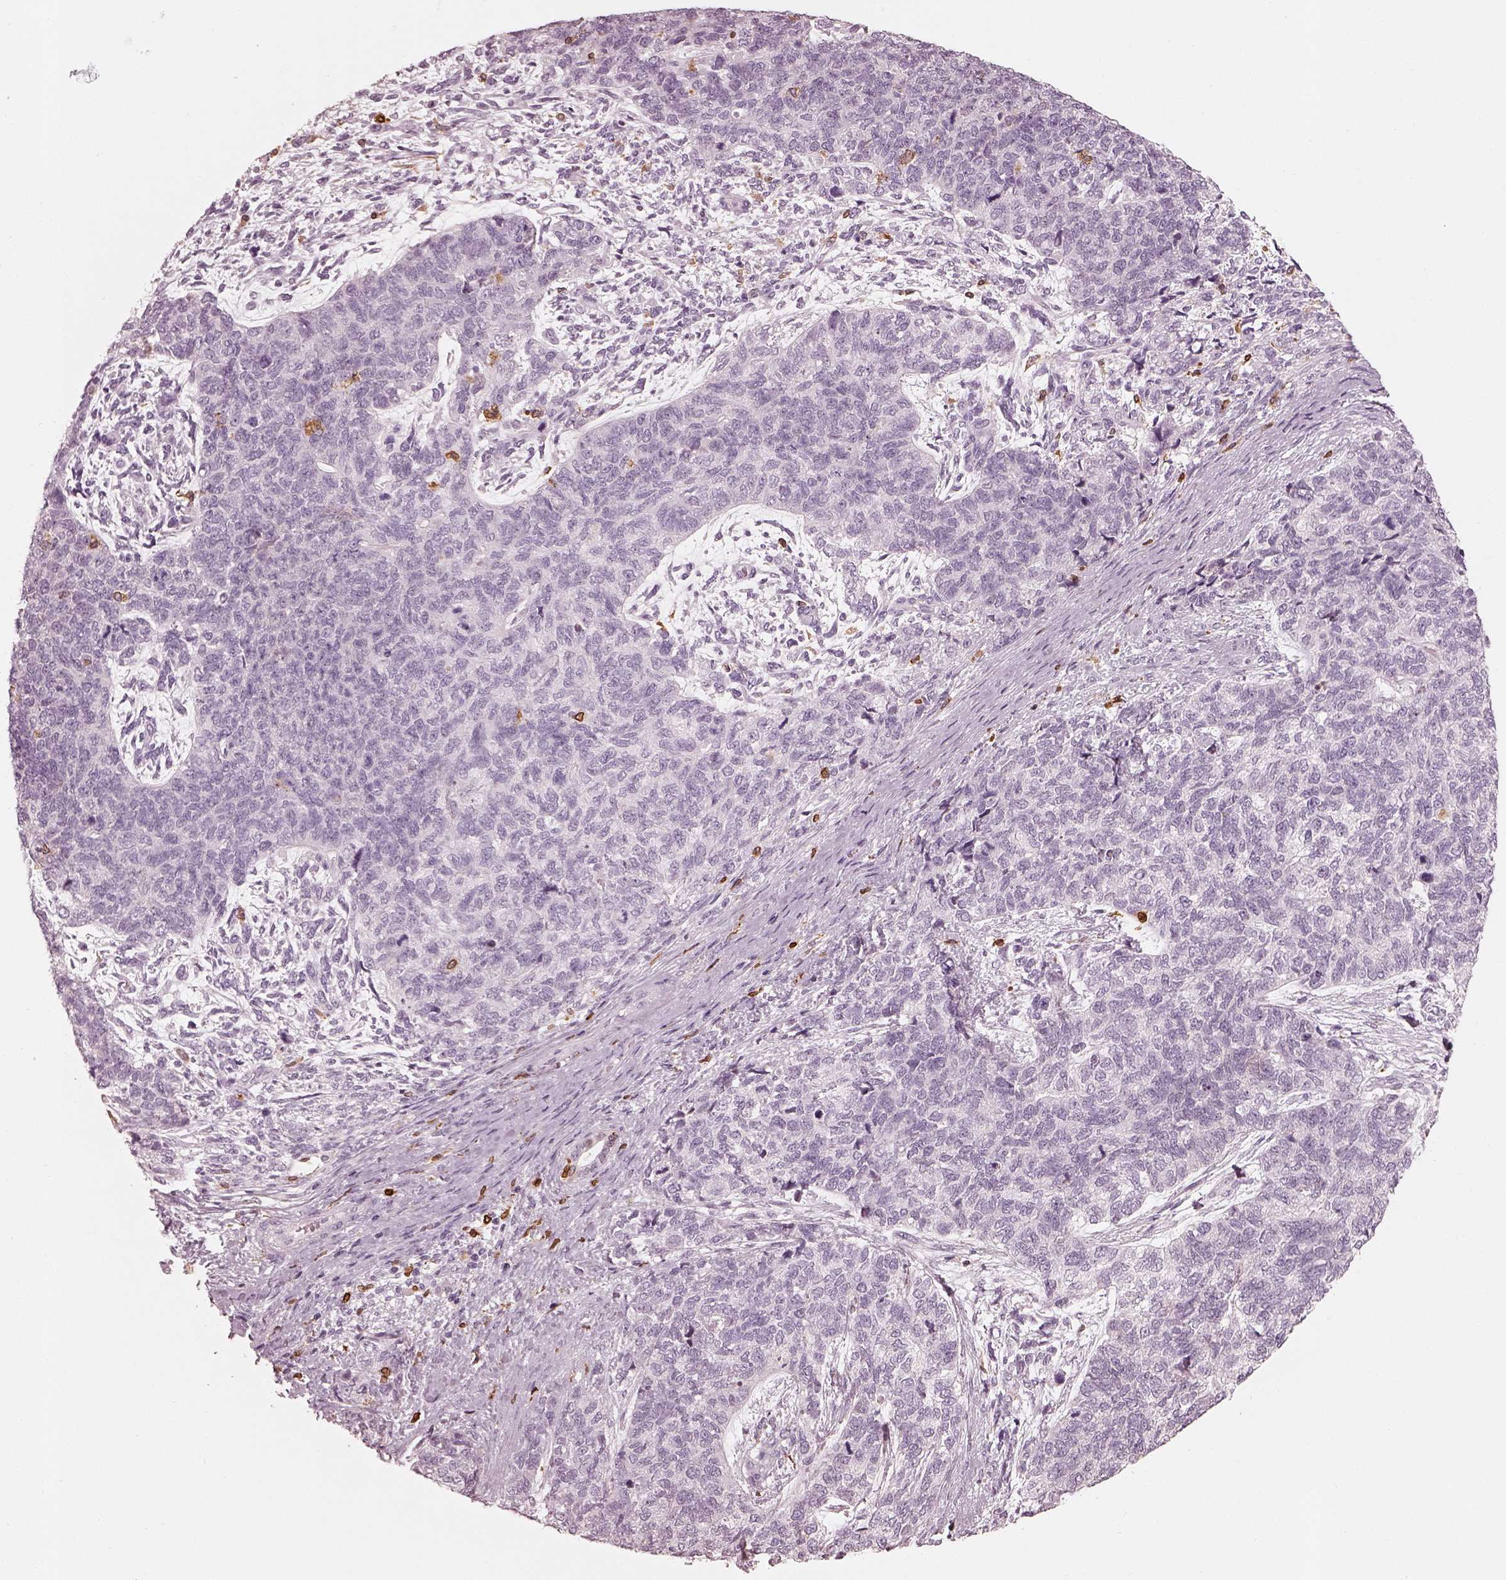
{"staining": {"intensity": "negative", "quantity": "none", "location": "none"}, "tissue": "cervical cancer", "cell_type": "Tumor cells", "image_type": "cancer", "snomed": [{"axis": "morphology", "description": "Squamous cell carcinoma, NOS"}, {"axis": "topography", "description": "Cervix"}], "caption": "Immunohistochemistry micrograph of human cervical cancer (squamous cell carcinoma) stained for a protein (brown), which reveals no staining in tumor cells.", "gene": "ALOX5", "patient": {"sex": "female", "age": 63}}